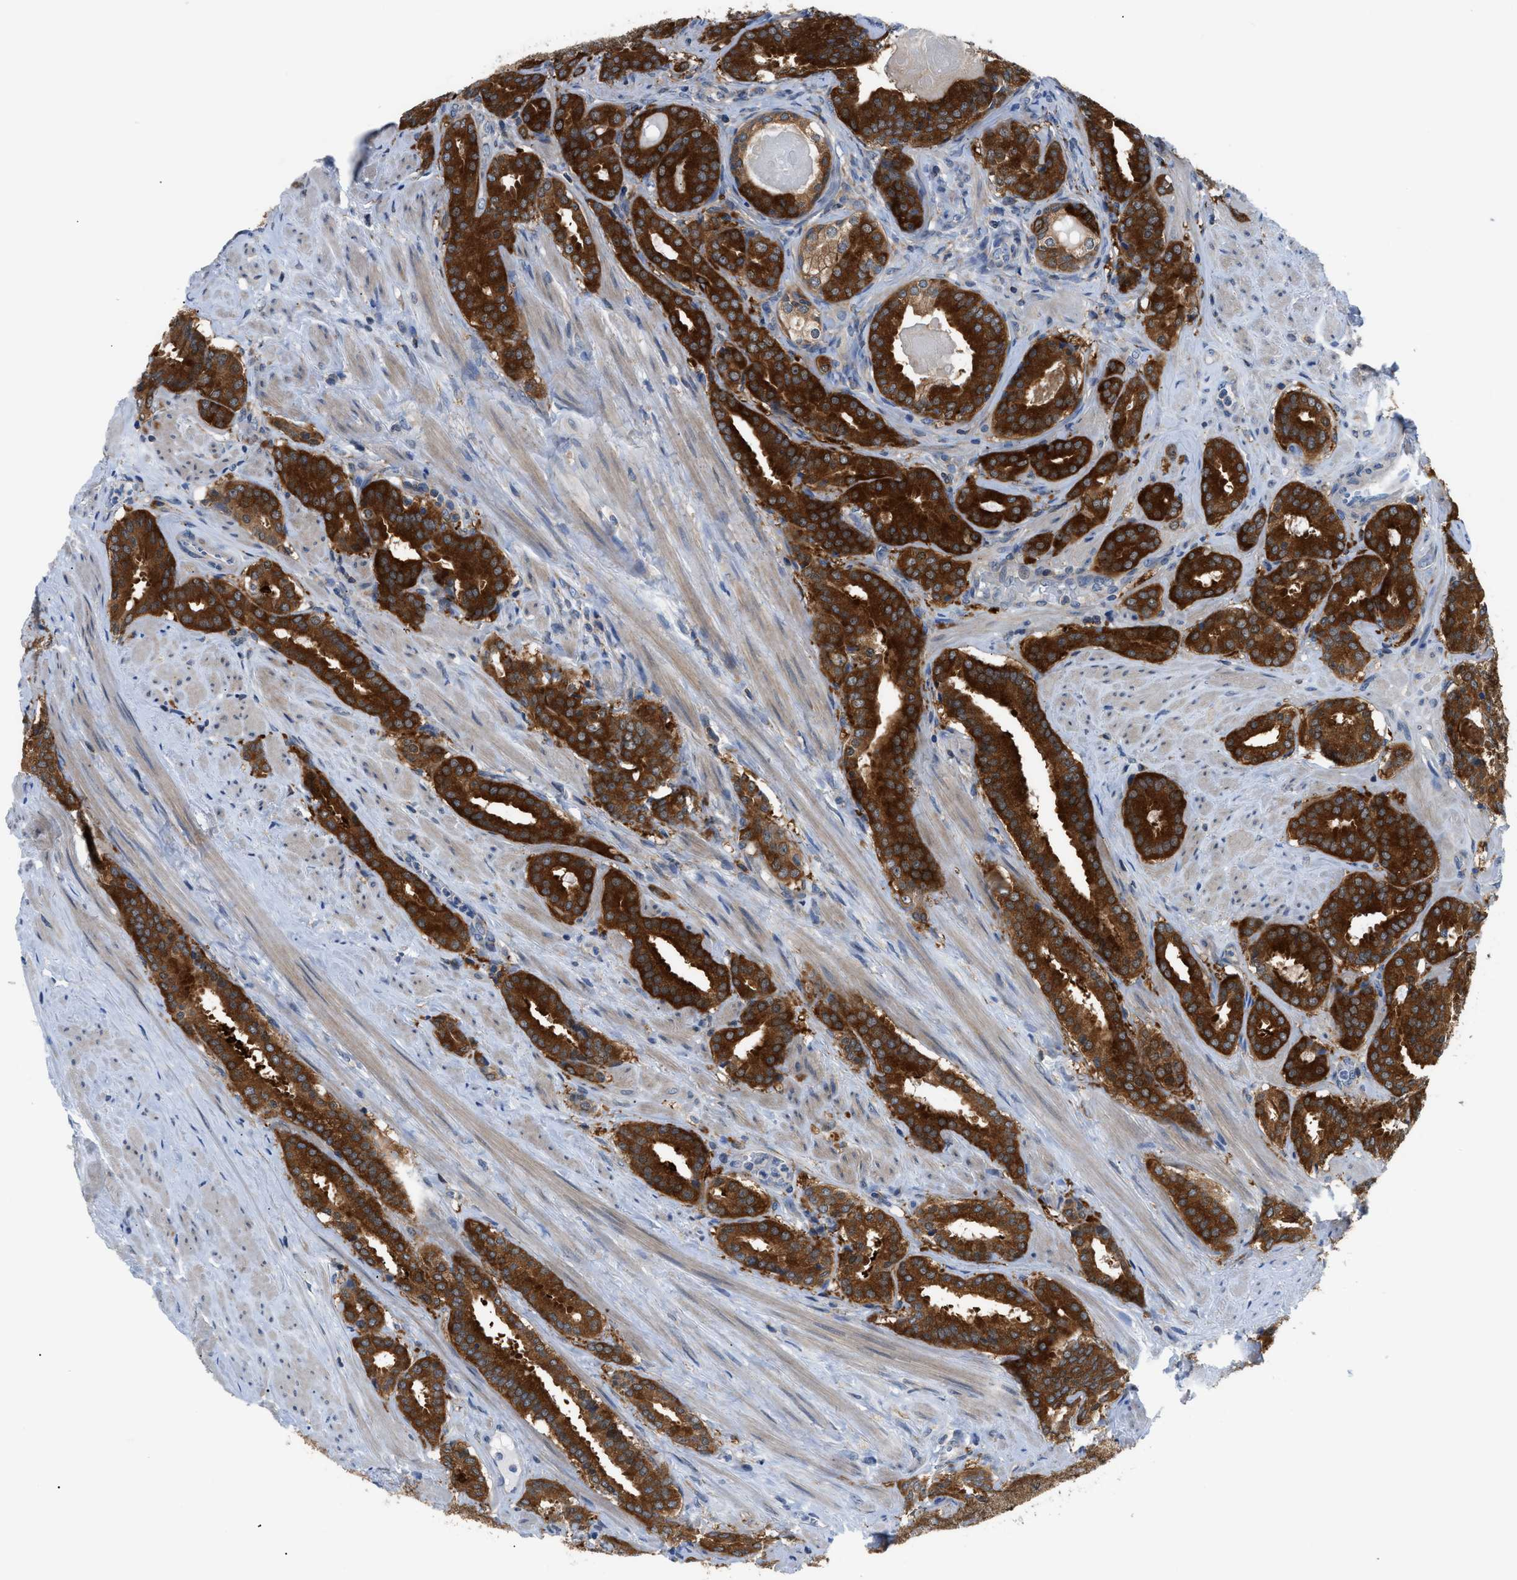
{"staining": {"intensity": "strong", "quantity": ">75%", "location": "cytoplasmic/membranous"}, "tissue": "prostate cancer", "cell_type": "Tumor cells", "image_type": "cancer", "snomed": [{"axis": "morphology", "description": "Adenocarcinoma, Low grade"}, {"axis": "topography", "description": "Prostate"}], "caption": "Immunohistochemical staining of prostate adenocarcinoma (low-grade) reveals high levels of strong cytoplasmic/membranous expression in approximately >75% of tumor cells. The protein of interest is shown in brown color, while the nuclei are stained blue.", "gene": "TMEM45B", "patient": {"sex": "male", "age": 69}}